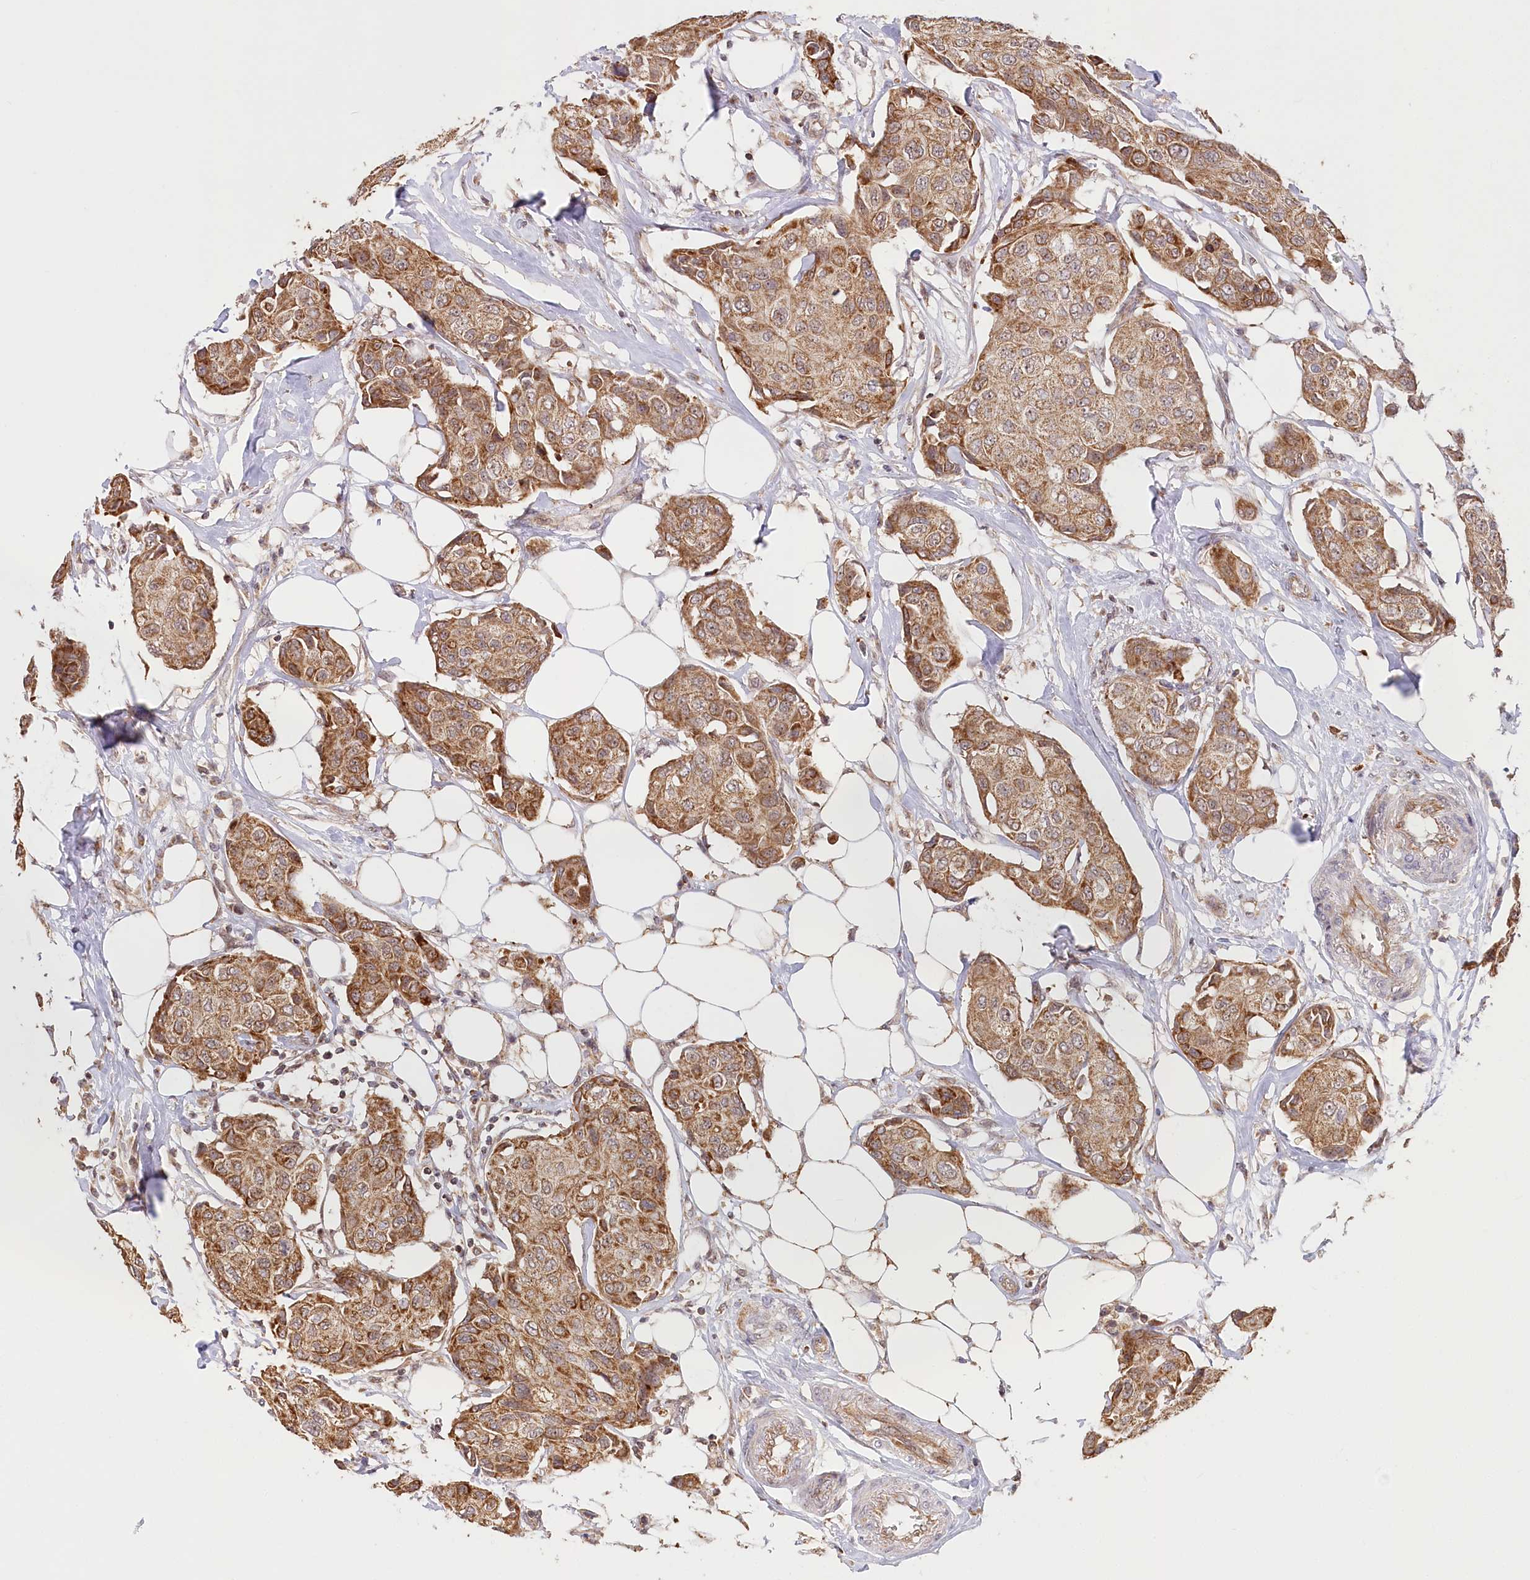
{"staining": {"intensity": "moderate", "quantity": ">75%", "location": "cytoplasmic/membranous"}, "tissue": "breast cancer", "cell_type": "Tumor cells", "image_type": "cancer", "snomed": [{"axis": "morphology", "description": "Duct carcinoma"}, {"axis": "topography", "description": "Breast"}], "caption": "A brown stain labels moderate cytoplasmic/membranous expression of a protein in human breast cancer tumor cells. The protein of interest is shown in brown color, while the nuclei are stained blue.", "gene": "RTN4IP1", "patient": {"sex": "female", "age": 80}}